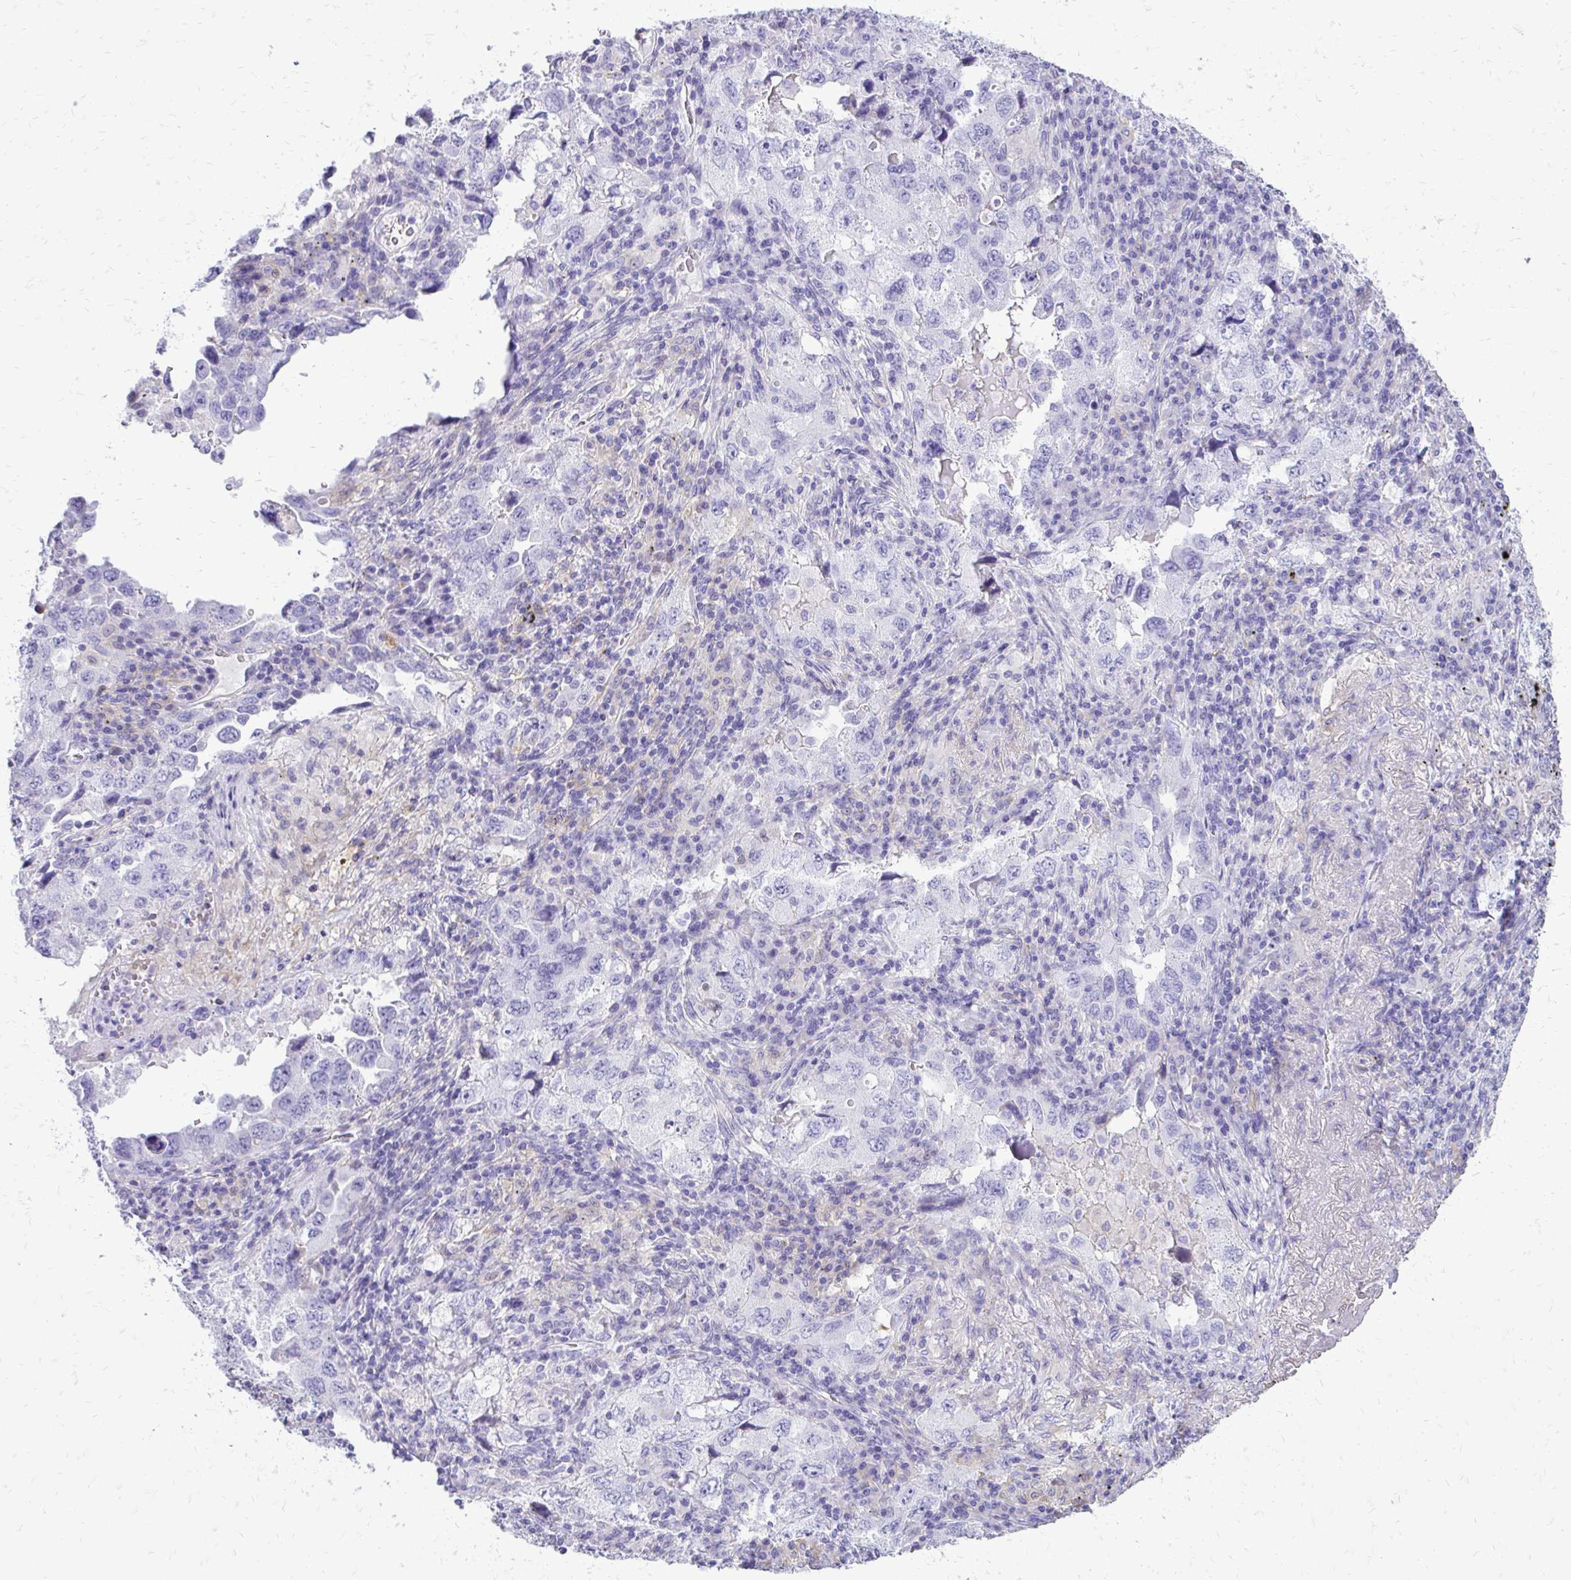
{"staining": {"intensity": "negative", "quantity": "none", "location": "none"}, "tissue": "lung cancer", "cell_type": "Tumor cells", "image_type": "cancer", "snomed": [{"axis": "morphology", "description": "Adenocarcinoma, NOS"}, {"axis": "topography", "description": "Lung"}], "caption": "Tumor cells are negative for protein expression in human lung adenocarcinoma.", "gene": "SIGLEC11", "patient": {"sex": "female", "age": 57}}